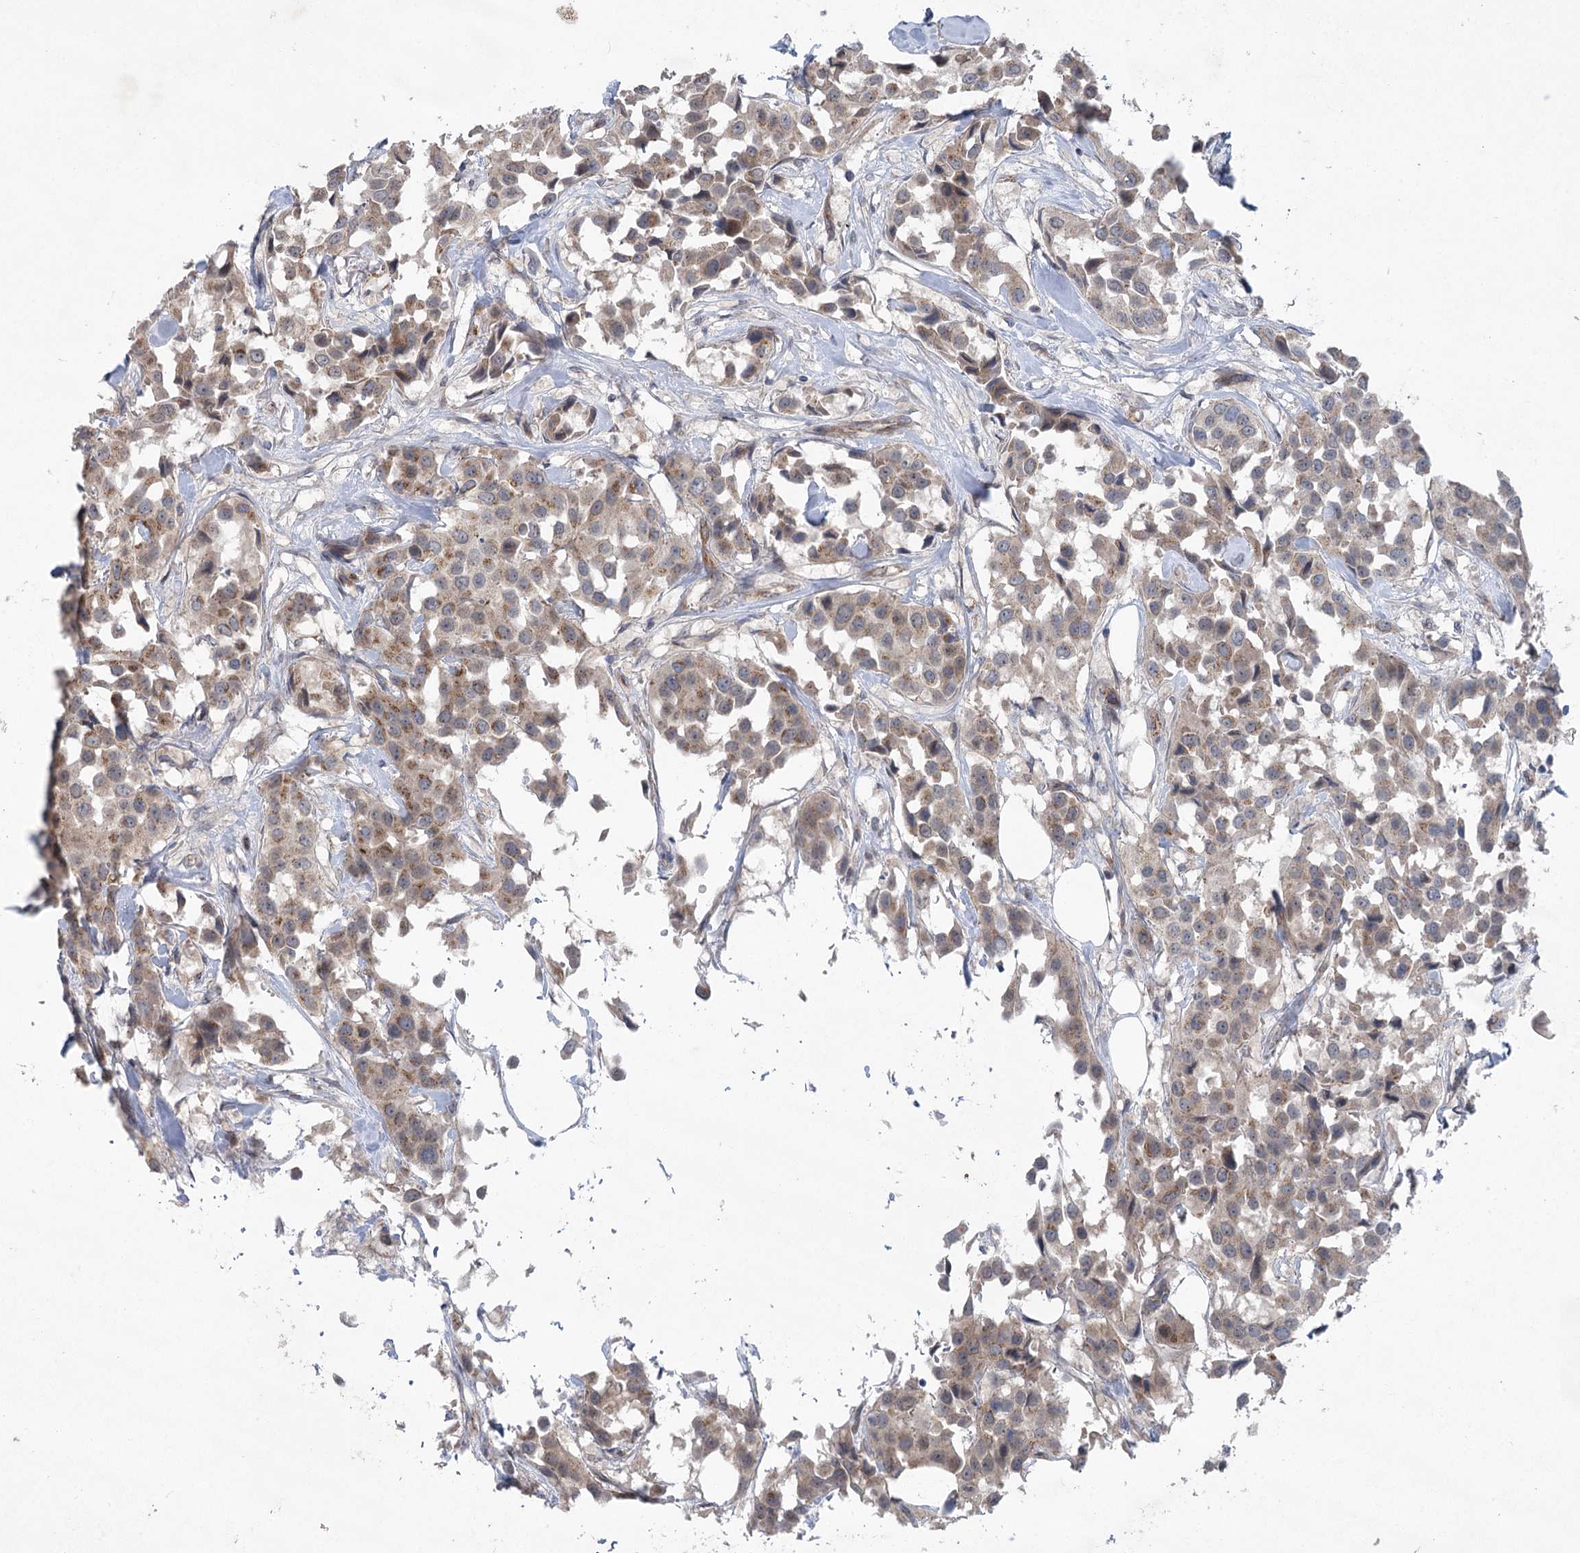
{"staining": {"intensity": "weak", "quantity": ">75%", "location": "cytoplasmic/membranous"}, "tissue": "breast cancer", "cell_type": "Tumor cells", "image_type": "cancer", "snomed": [{"axis": "morphology", "description": "Duct carcinoma"}, {"axis": "topography", "description": "Breast"}], "caption": "A high-resolution histopathology image shows immunohistochemistry (IHC) staining of intraductal carcinoma (breast), which demonstrates weak cytoplasmic/membranous staining in about >75% of tumor cells.", "gene": "METTL24", "patient": {"sex": "female", "age": 80}}